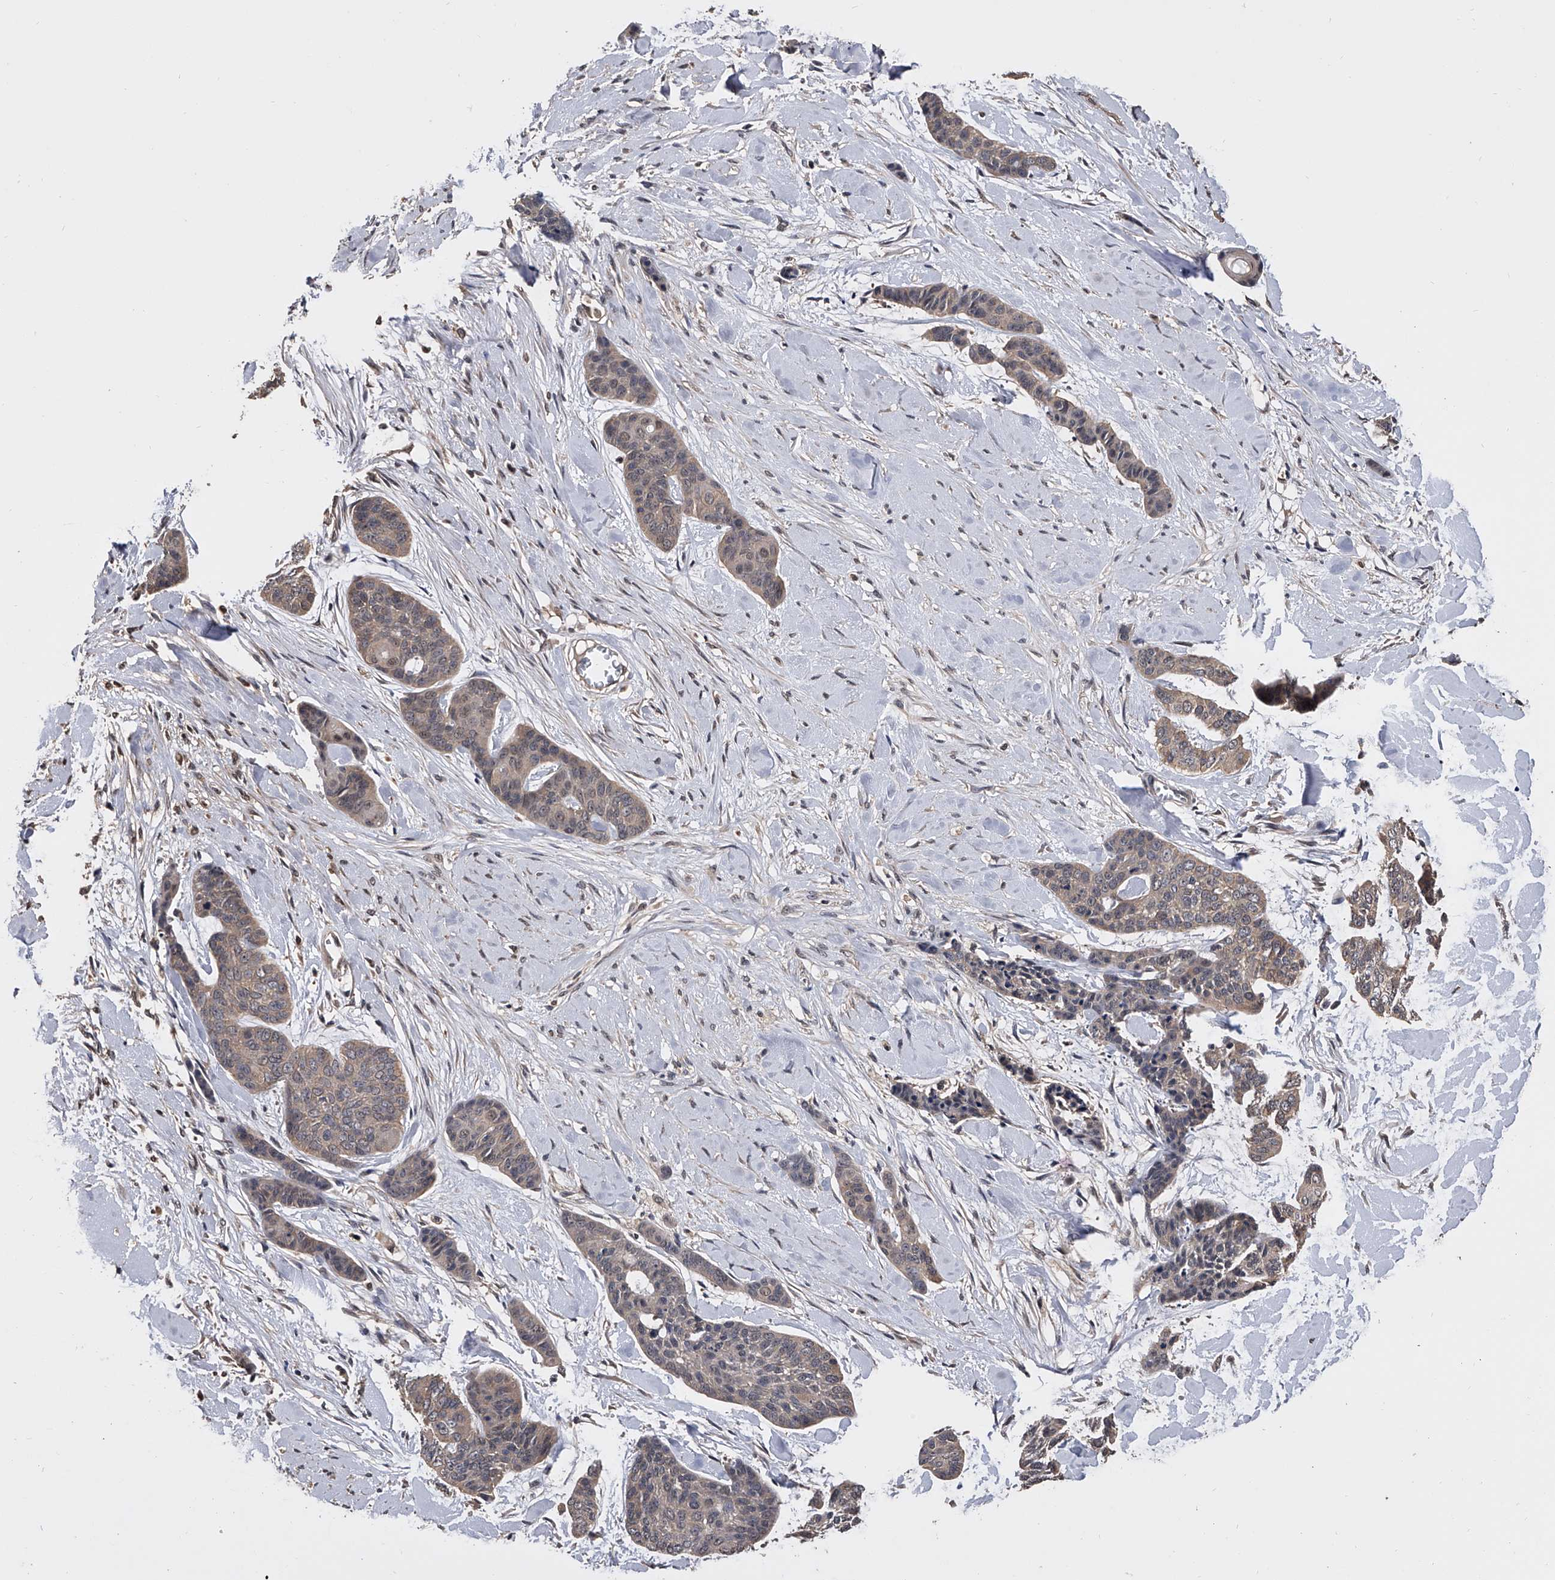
{"staining": {"intensity": "negative", "quantity": "none", "location": "none"}, "tissue": "skin cancer", "cell_type": "Tumor cells", "image_type": "cancer", "snomed": [{"axis": "morphology", "description": "Basal cell carcinoma"}, {"axis": "topography", "description": "Skin"}], "caption": "This is an immunohistochemistry (IHC) image of skin cancer (basal cell carcinoma). There is no staining in tumor cells.", "gene": "EFCAB7", "patient": {"sex": "female", "age": 64}}